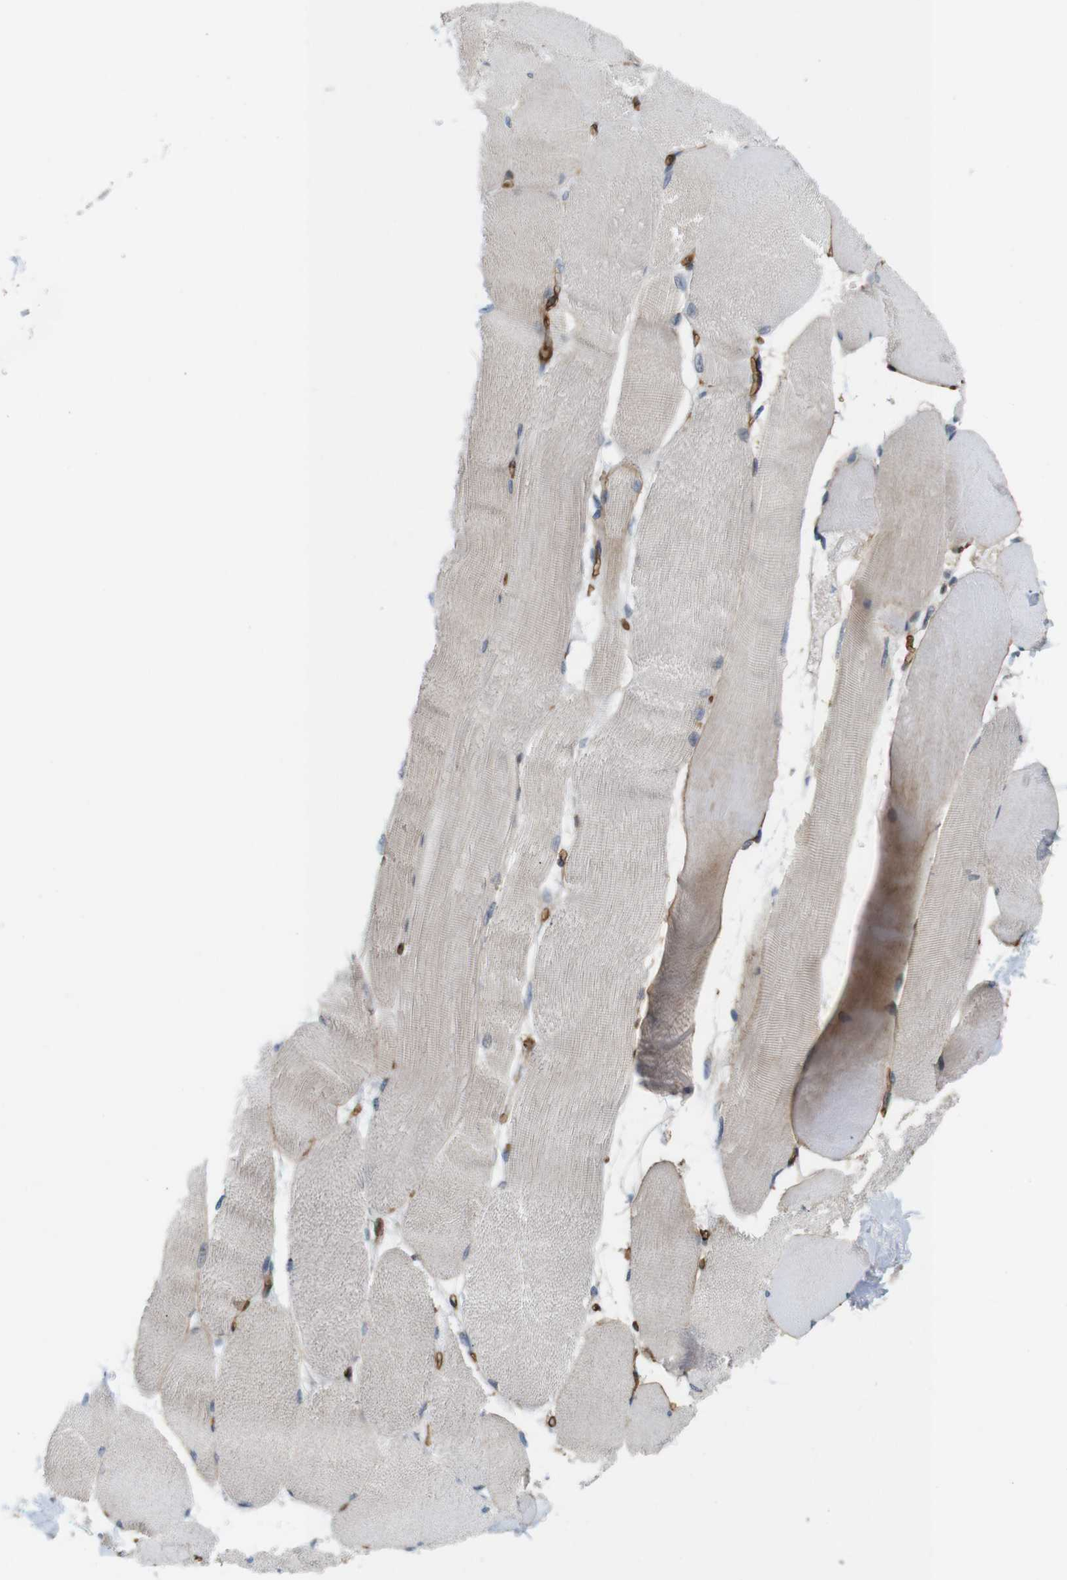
{"staining": {"intensity": "weak", "quantity": ">75%", "location": "cytoplasmic/membranous"}, "tissue": "skeletal muscle", "cell_type": "Myocytes", "image_type": "normal", "snomed": [{"axis": "morphology", "description": "Normal tissue, NOS"}, {"axis": "morphology", "description": "Squamous cell carcinoma, NOS"}, {"axis": "topography", "description": "Skeletal muscle"}], "caption": "Skeletal muscle stained for a protein reveals weak cytoplasmic/membranous positivity in myocytes. (IHC, brightfield microscopy, high magnification).", "gene": "BVES", "patient": {"sex": "male", "age": 51}}